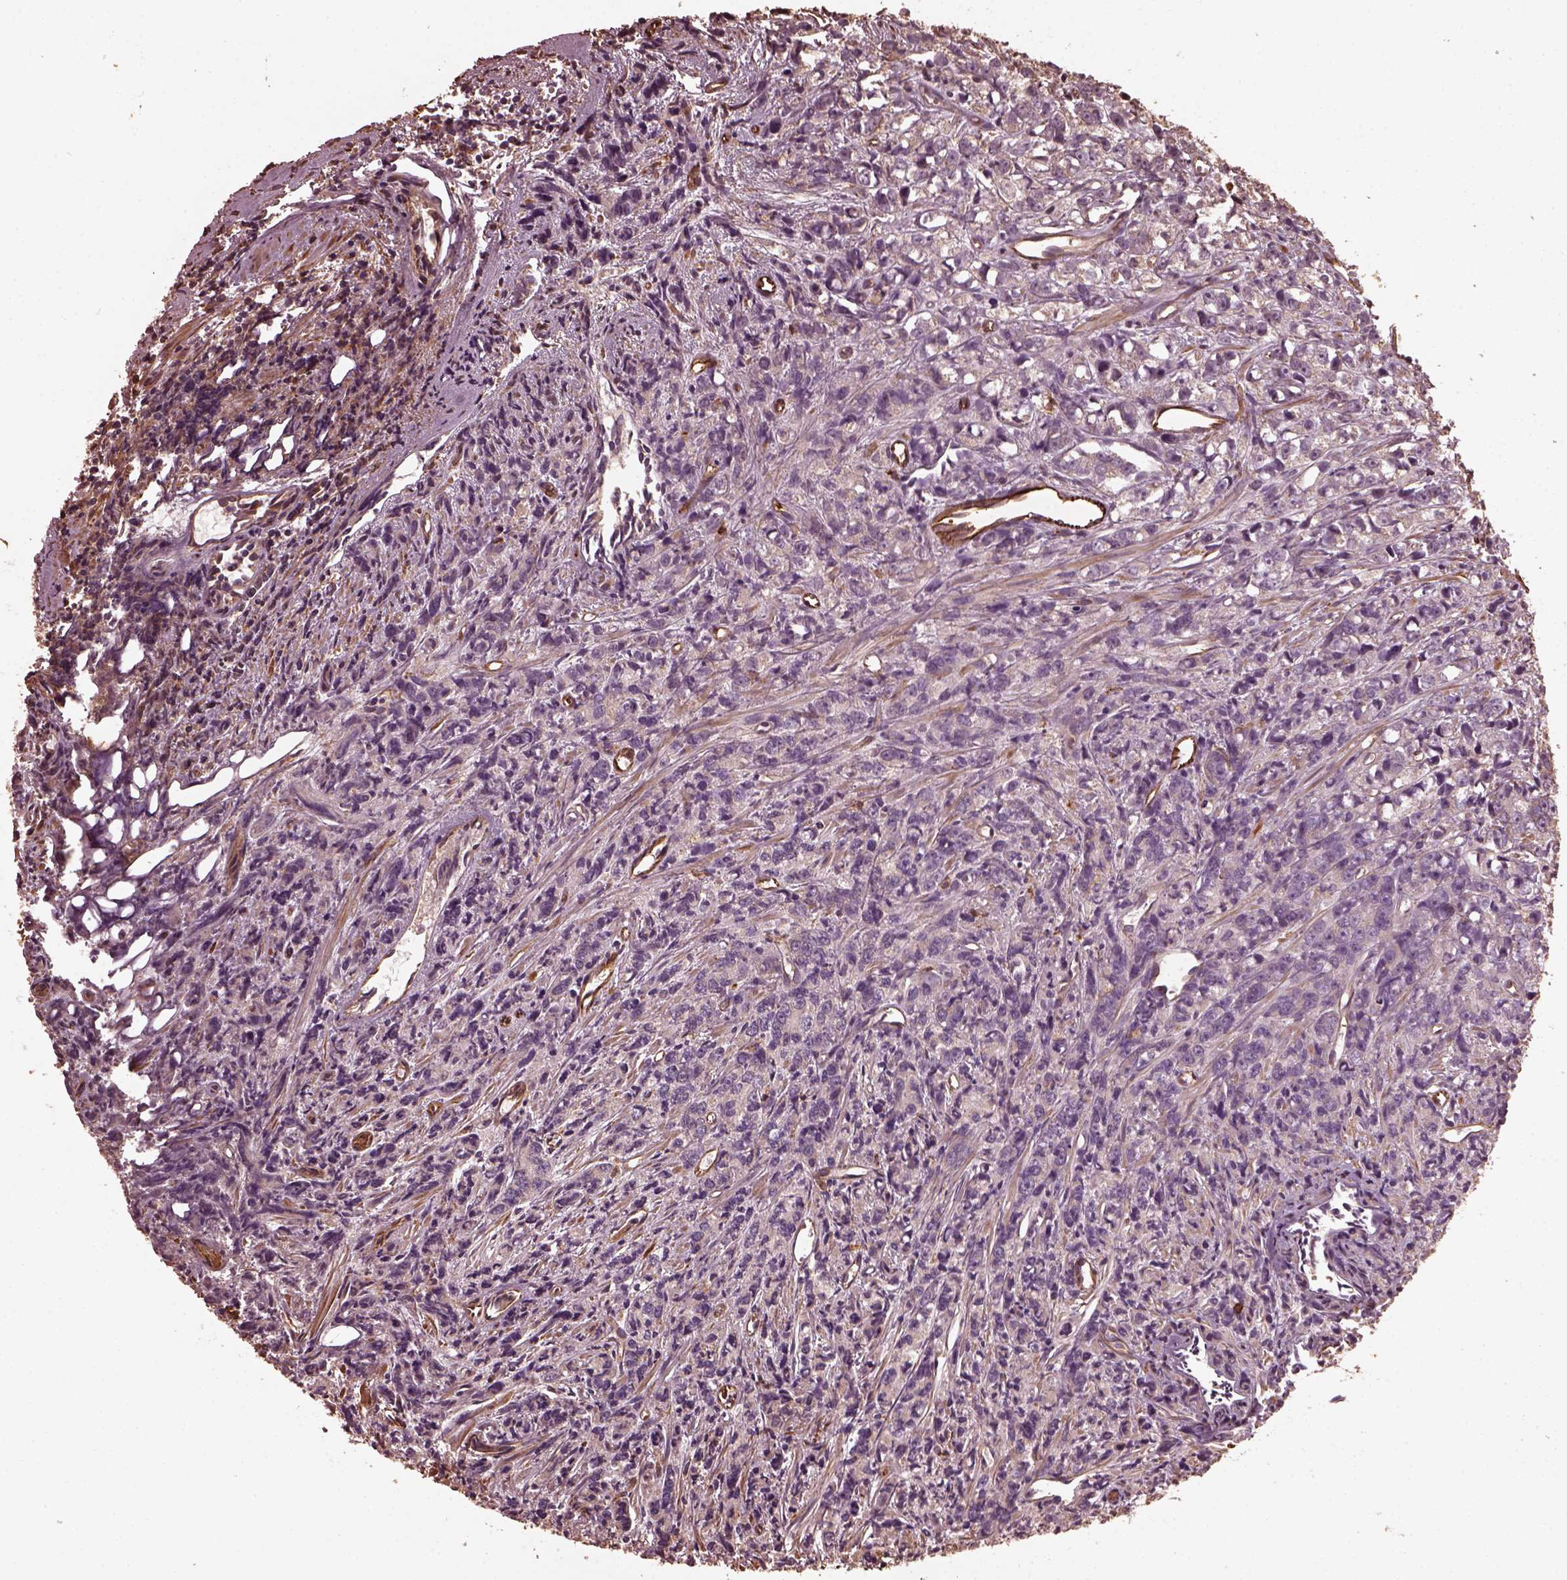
{"staining": {"intensity": "weak", "quantity": "<25%", "location": "cytoplasmic/membranous"}, "tissue": "prostate cancer", "cell_type": "Tumor cells", "image_type": "cancer", "snomed": [{"axis": "morphology", "description": "Adenocarcinoma, High grade"}, {"axis": "topography", "description": "Prostate"}], "caption": "Protein analysis of high-grade adenocarcinoma (prostate) reveals no significant expression in tumor cells.", "gene": "GTPBP1", "patient": {"sex": "male", "age": 77}}